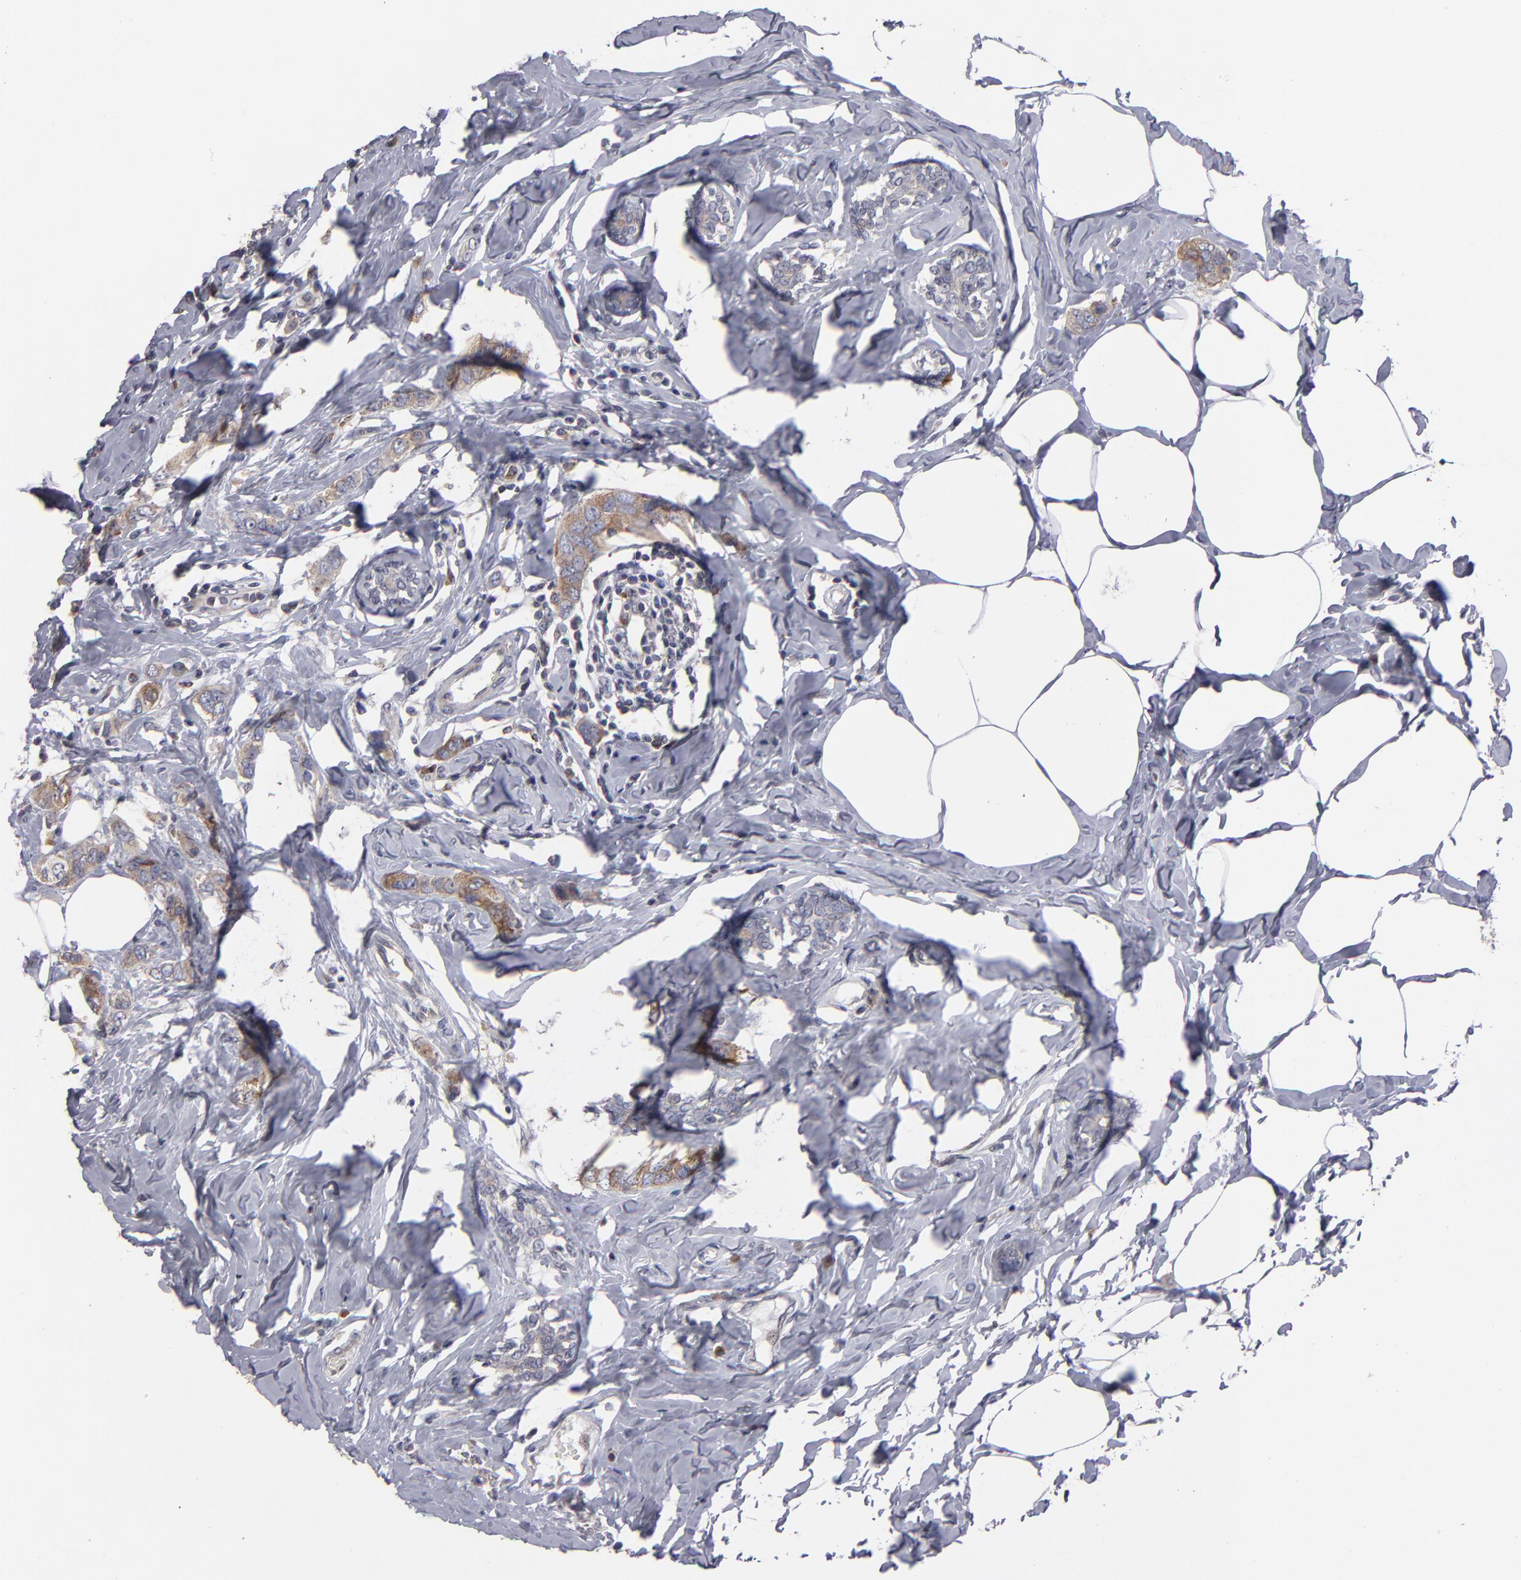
{"staining": {"intensity": "moderate", "quantity": ">75%", "location": "cytoplasmic/membranous"}, "tissue": "breast cancer", "cell_type": "Tumor cells", "image_type": "cancer", "snomed": [{"axis": "morphology", "description": "Normal tissue, NOS"}, {"axis": "morphology", "description": "Duct carcinoma"}, {"axis": "topography", "description": "Breast"}], "caption": "Breast cancer stained for a protein (brown) shows moderate cytoplasmic/membranous positive positivity in about >75% of tumor cells.", "gene": "CEP97", "patient": {"sex": "female", "age": 50}}